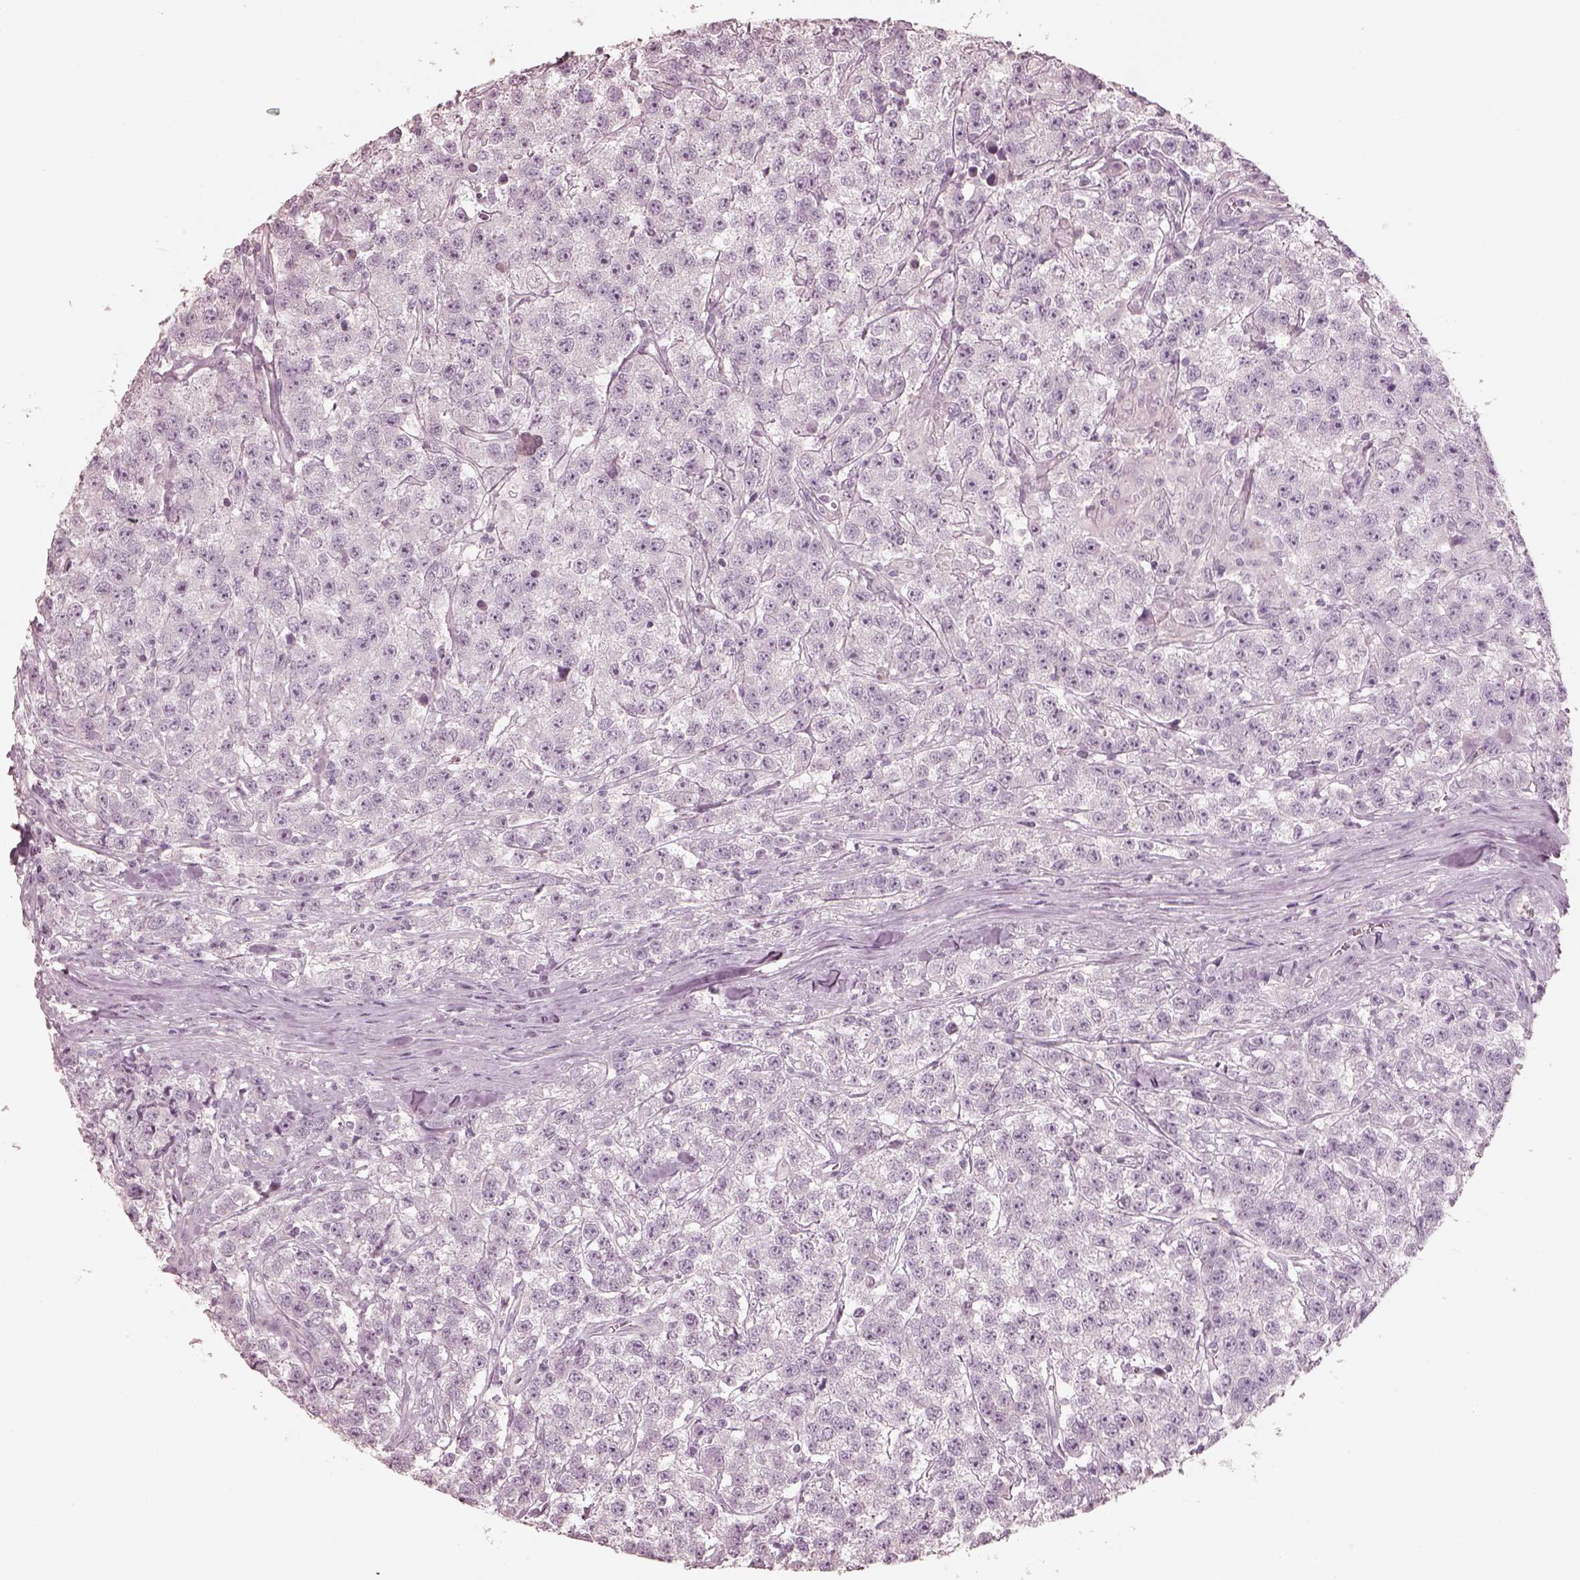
{"staining": {"intensity": "negative", "quantity": "none", "location": "none"}, "tissue": "testis cancer", "cell_type": "Tumor cells", "image_type": "cancer", "snomed": [{"axis": "morphology", "description": "Seminoma, NOS"}, {"axis": "topography", "description": "Testis"}], "caption": "Histopathology image shows no significant protein positivity in tumor cells of testis cancer.", "gene": "ZP4", "patient": {"sex": "male", "age": 59}}